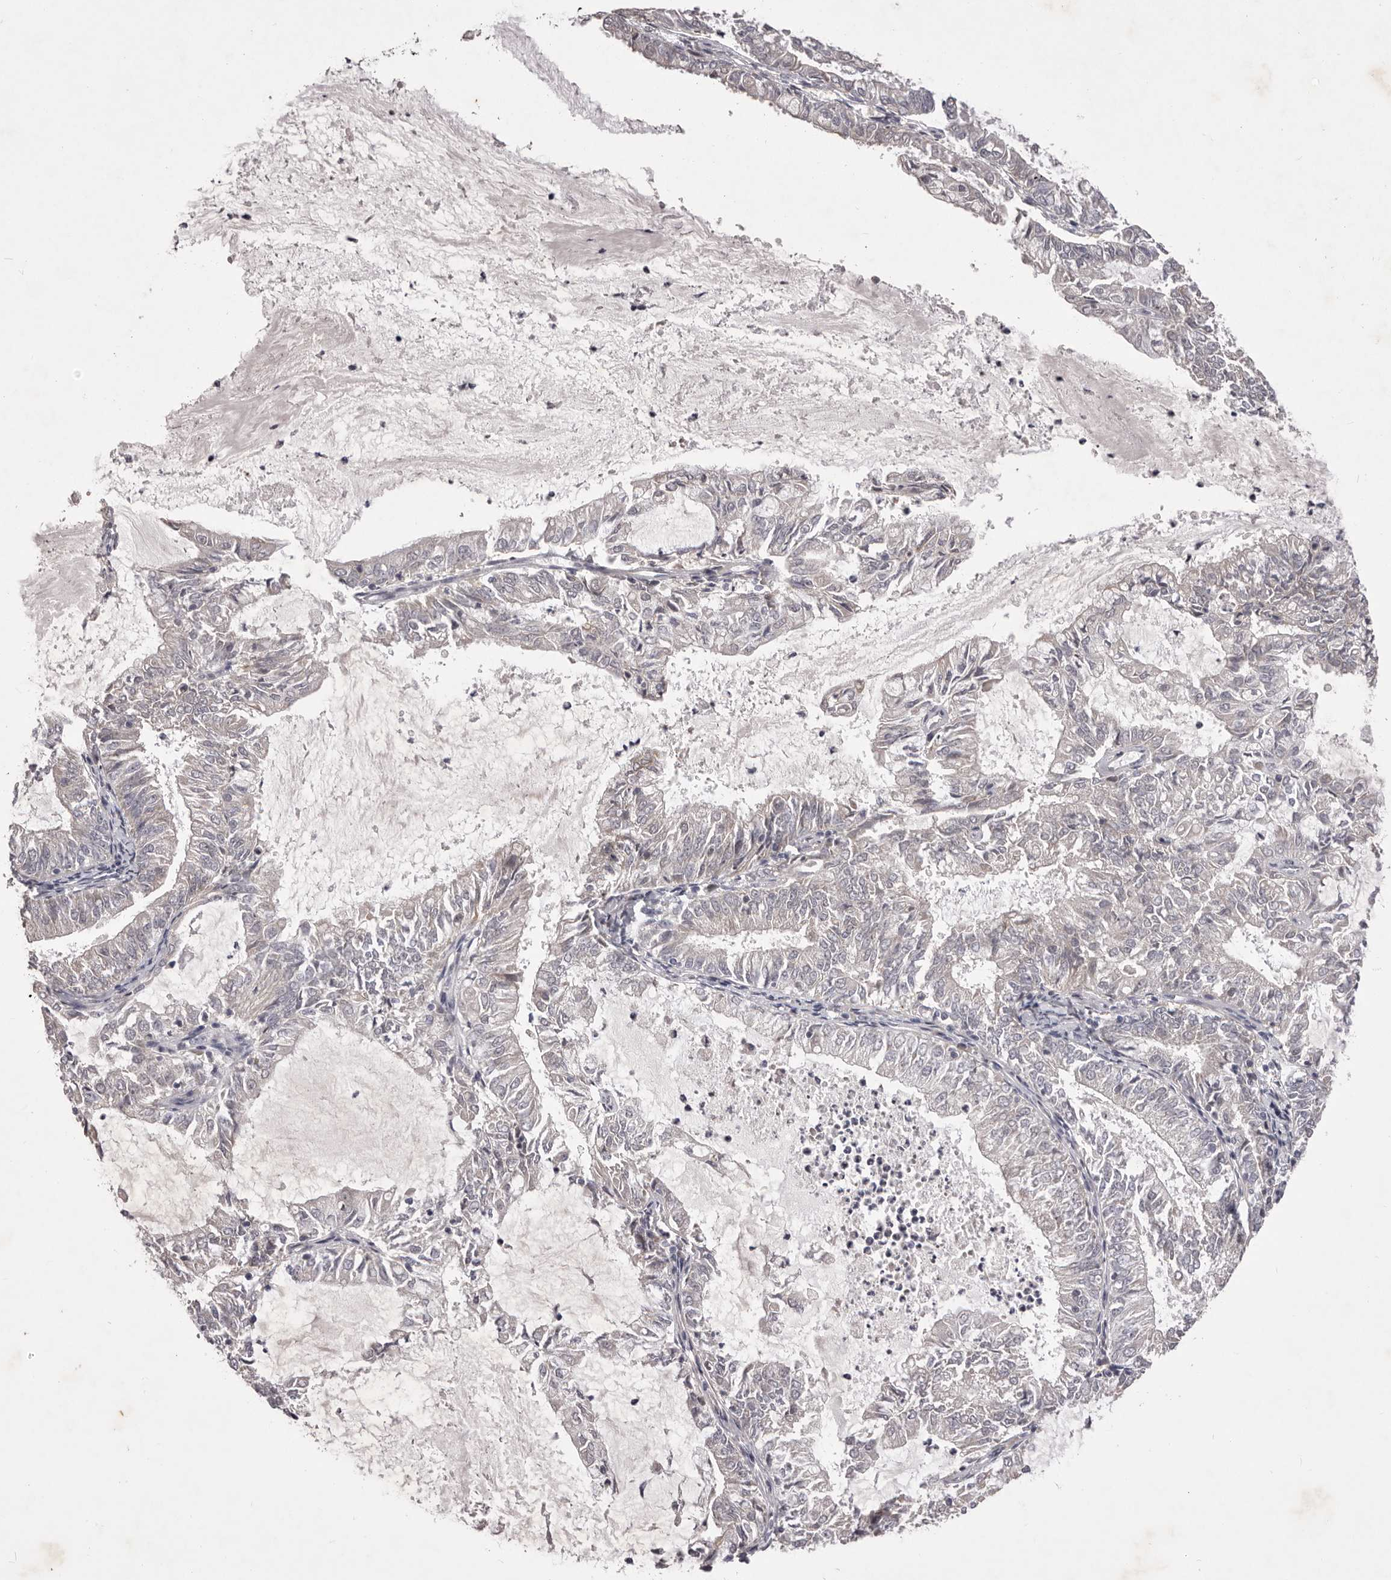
{"staining": {"intensity": "negative", "quantity": "none", "location": "none"}, "tissue": "endometrial cancer", "cell_type": "Tumor cells", "image_type": "cancer", "snomed": [{"axis": "morphology", "description": "Adenocarcinoma, NOS"}, {"axis": "topography", "description": "Endometrium"}], "caption": "IHC micrograph of endometrial cancer stained for a protein (brown), which demonstrates no staining in tumor cells.", "gene": "PNRC1", "patient": {"sex": "female", "age": 57}}